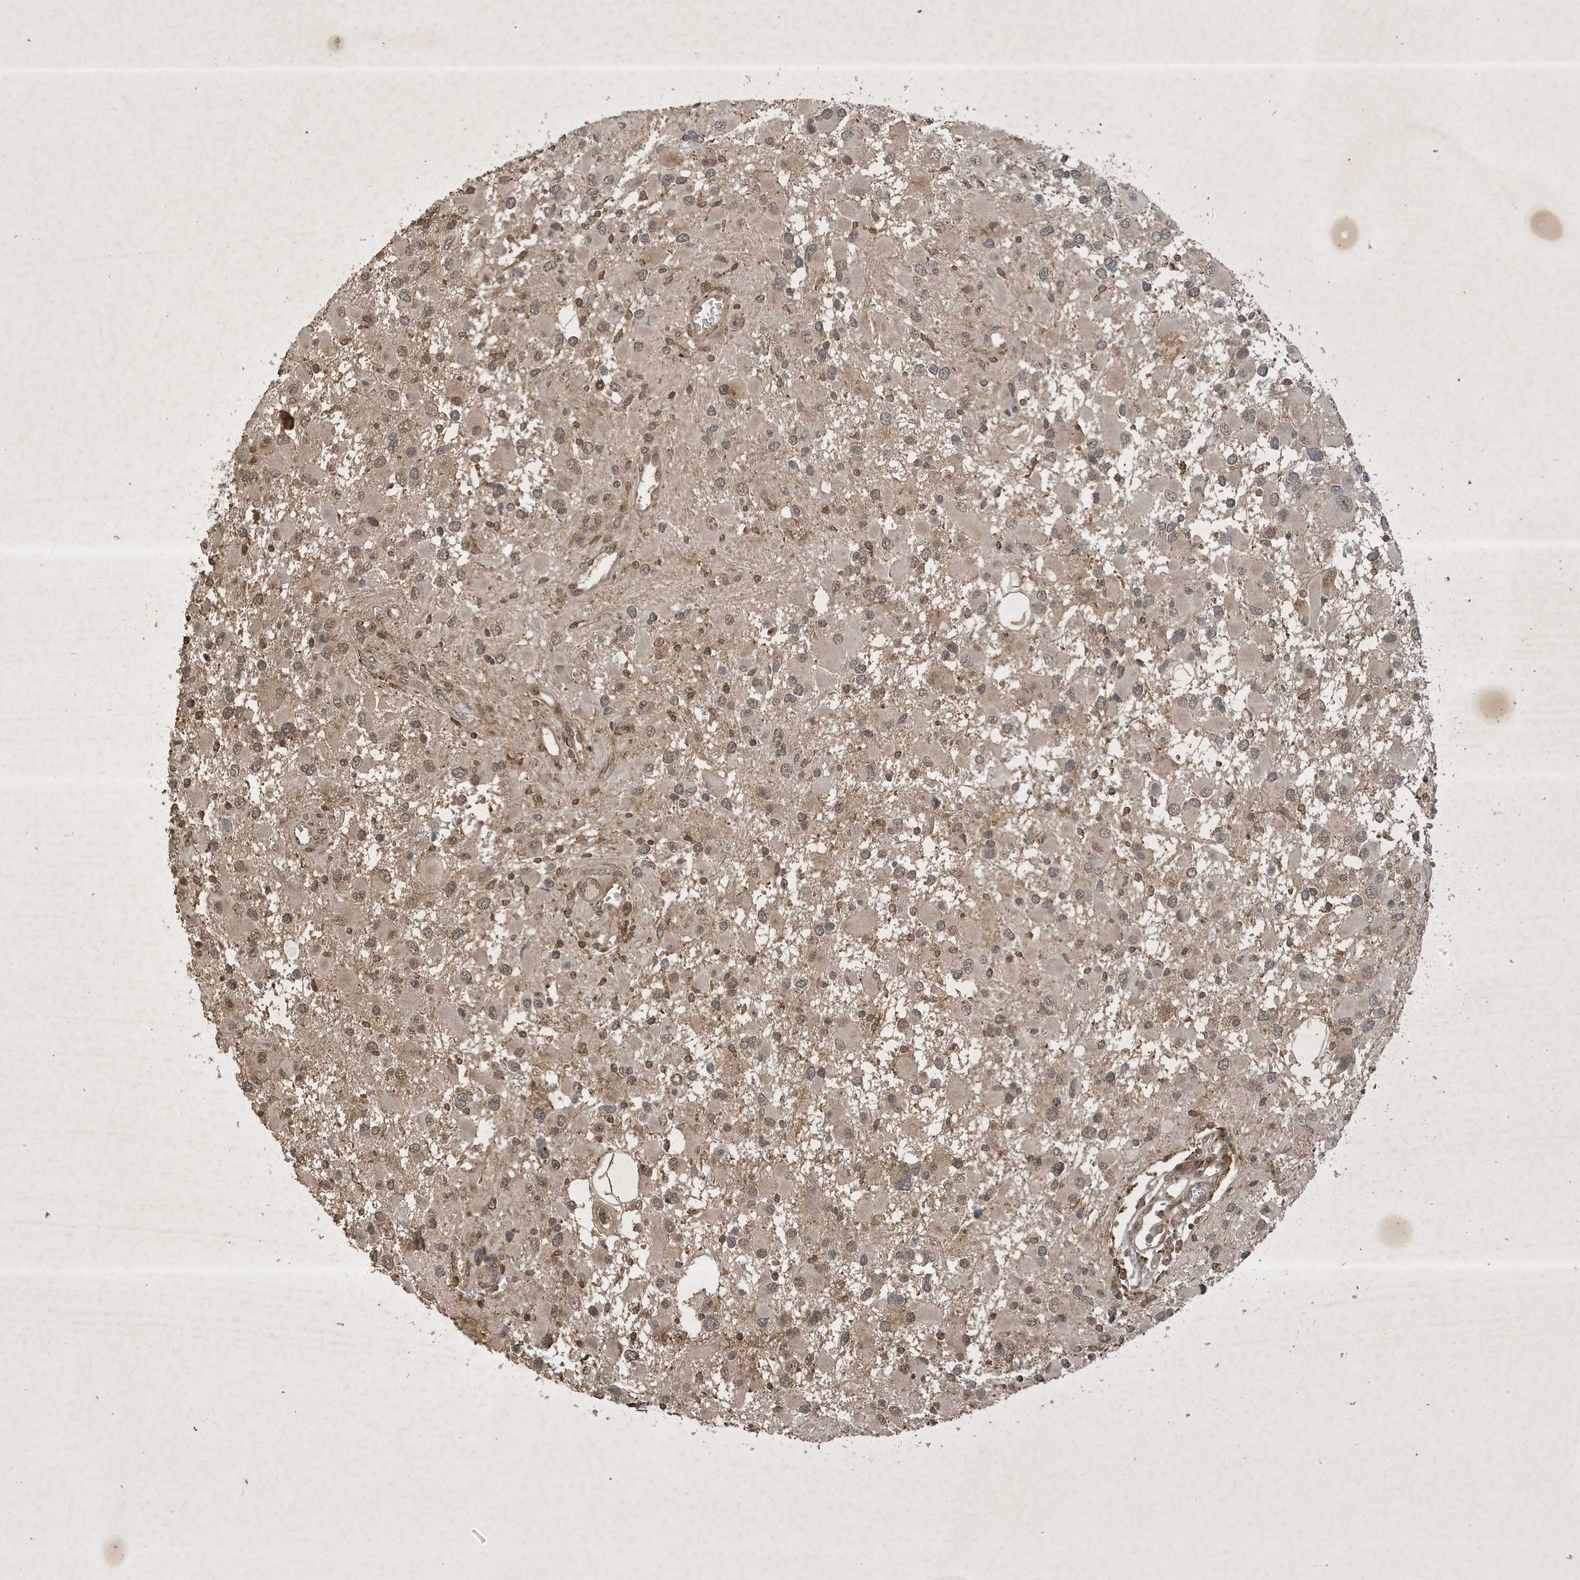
{"staining": {"intensity": "moderate", "quantity": ">75%", "location": "nuclear"}, "tissue": "glioma", "cell_type": "Tumor cells", "image_type": "cancer", "snomed": [{"axis": "morphology", "description": "Glioma, malignant, High grade"}, {"axis": "topography", "description": "Brain"}], "caption": "A micrograph of malignant glioma (high-grade) stained for a protein reveals moderate nuclear brown staining in tumor cells. The staining was performed using DAB, with brown indicating positive protein expression. Nuclei are stained blue with hematoxylin.", "gene": "STX10", "patient": {"sex": "male", "age": 53}}